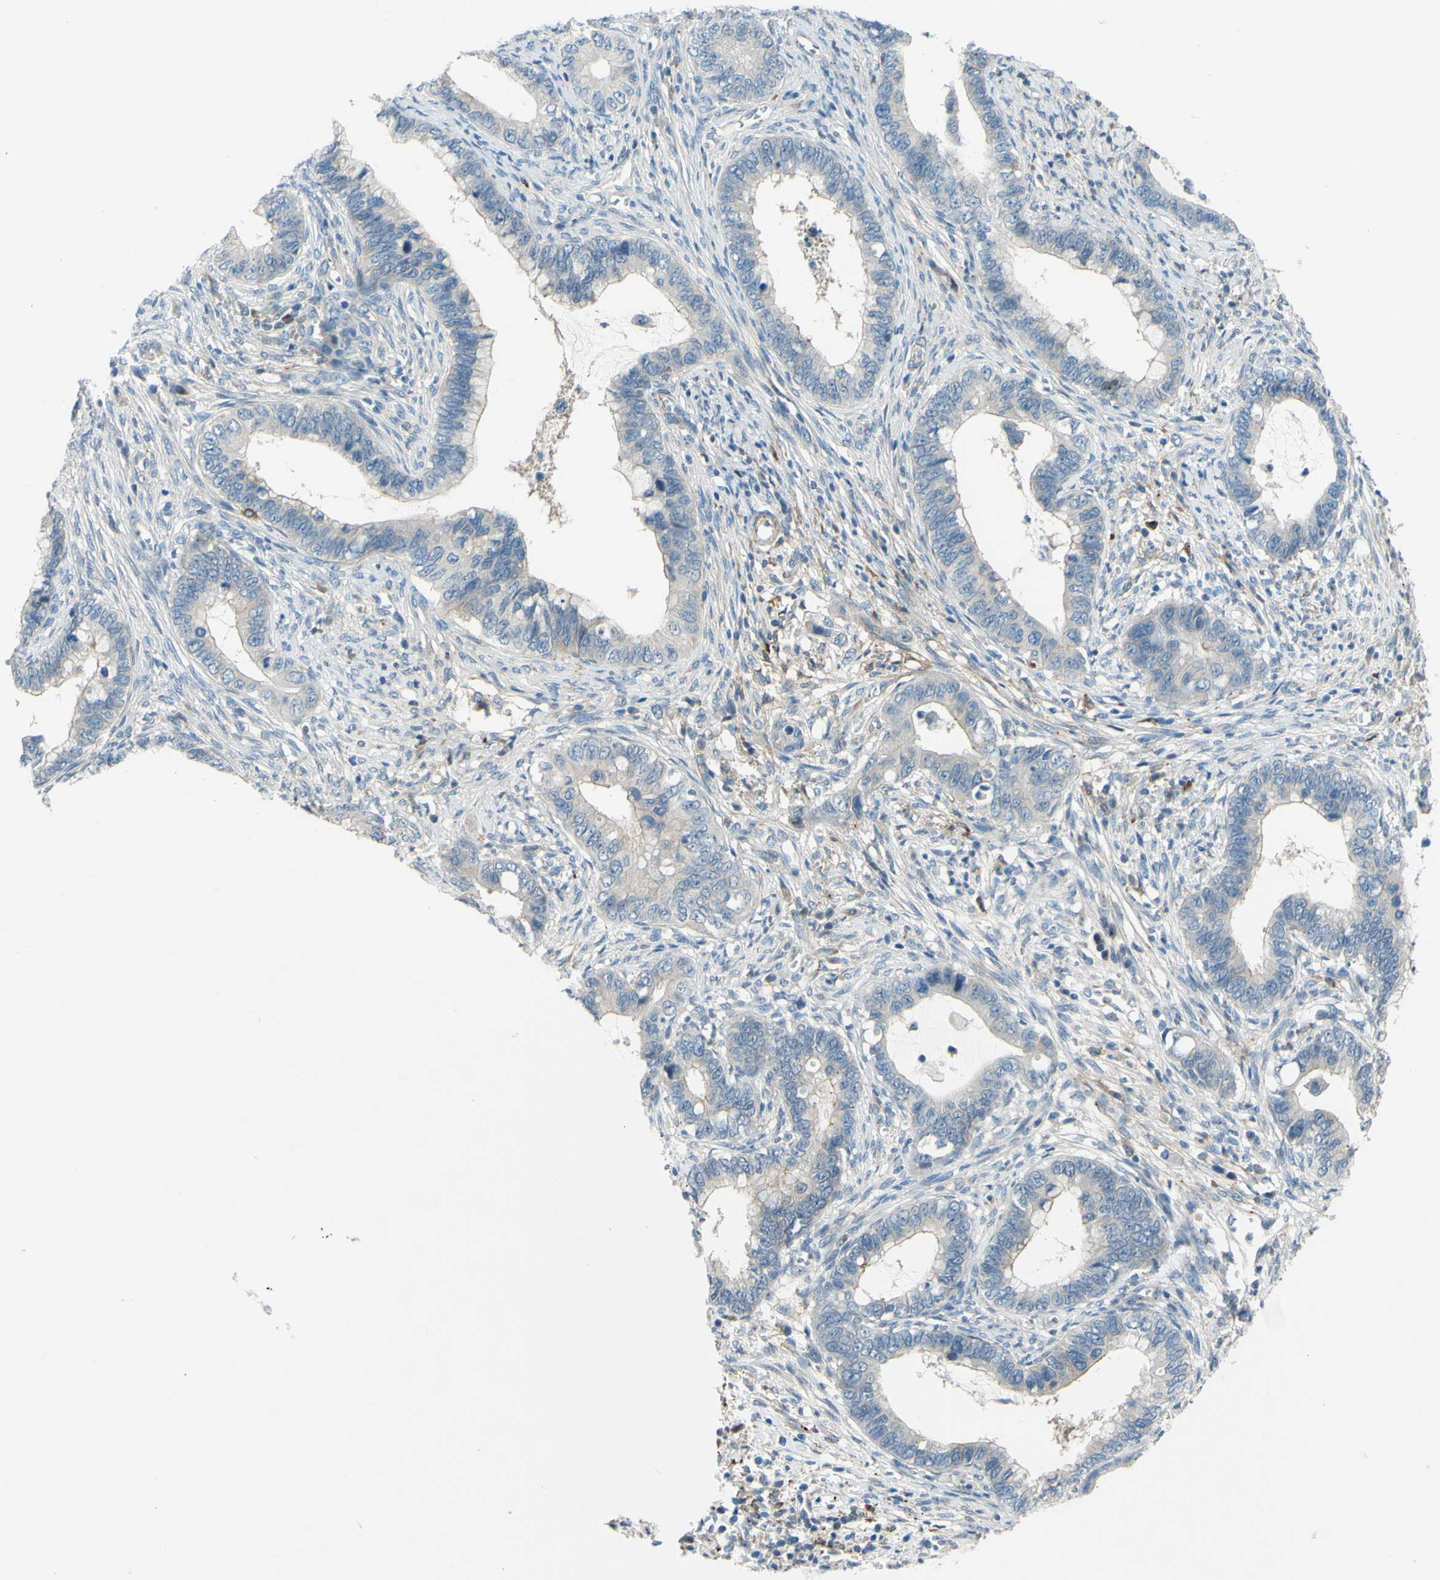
{"staining": {"intensity": "weak", "quantity": ">75%", "location": "cytoplasmic/membranous"}, "tissue": "cervical cancer", "cell_type": "Tumor cells", "image_type": "cancer", "snomed": [{"axis": "morphology", "description": "Adenocarcinoma, NOS"}, {"axis": "topography", "description": "Cervix"}], "caption": "The photomicrograph demonstrates immunohistochemical staining of cervical adenocarcinoma. There is weak cytoplasmic/membranous expression is present in about >75% of tumor cells.", "gene": "ARHGAP1", "patient": {"sex": "female", "age": 44}}